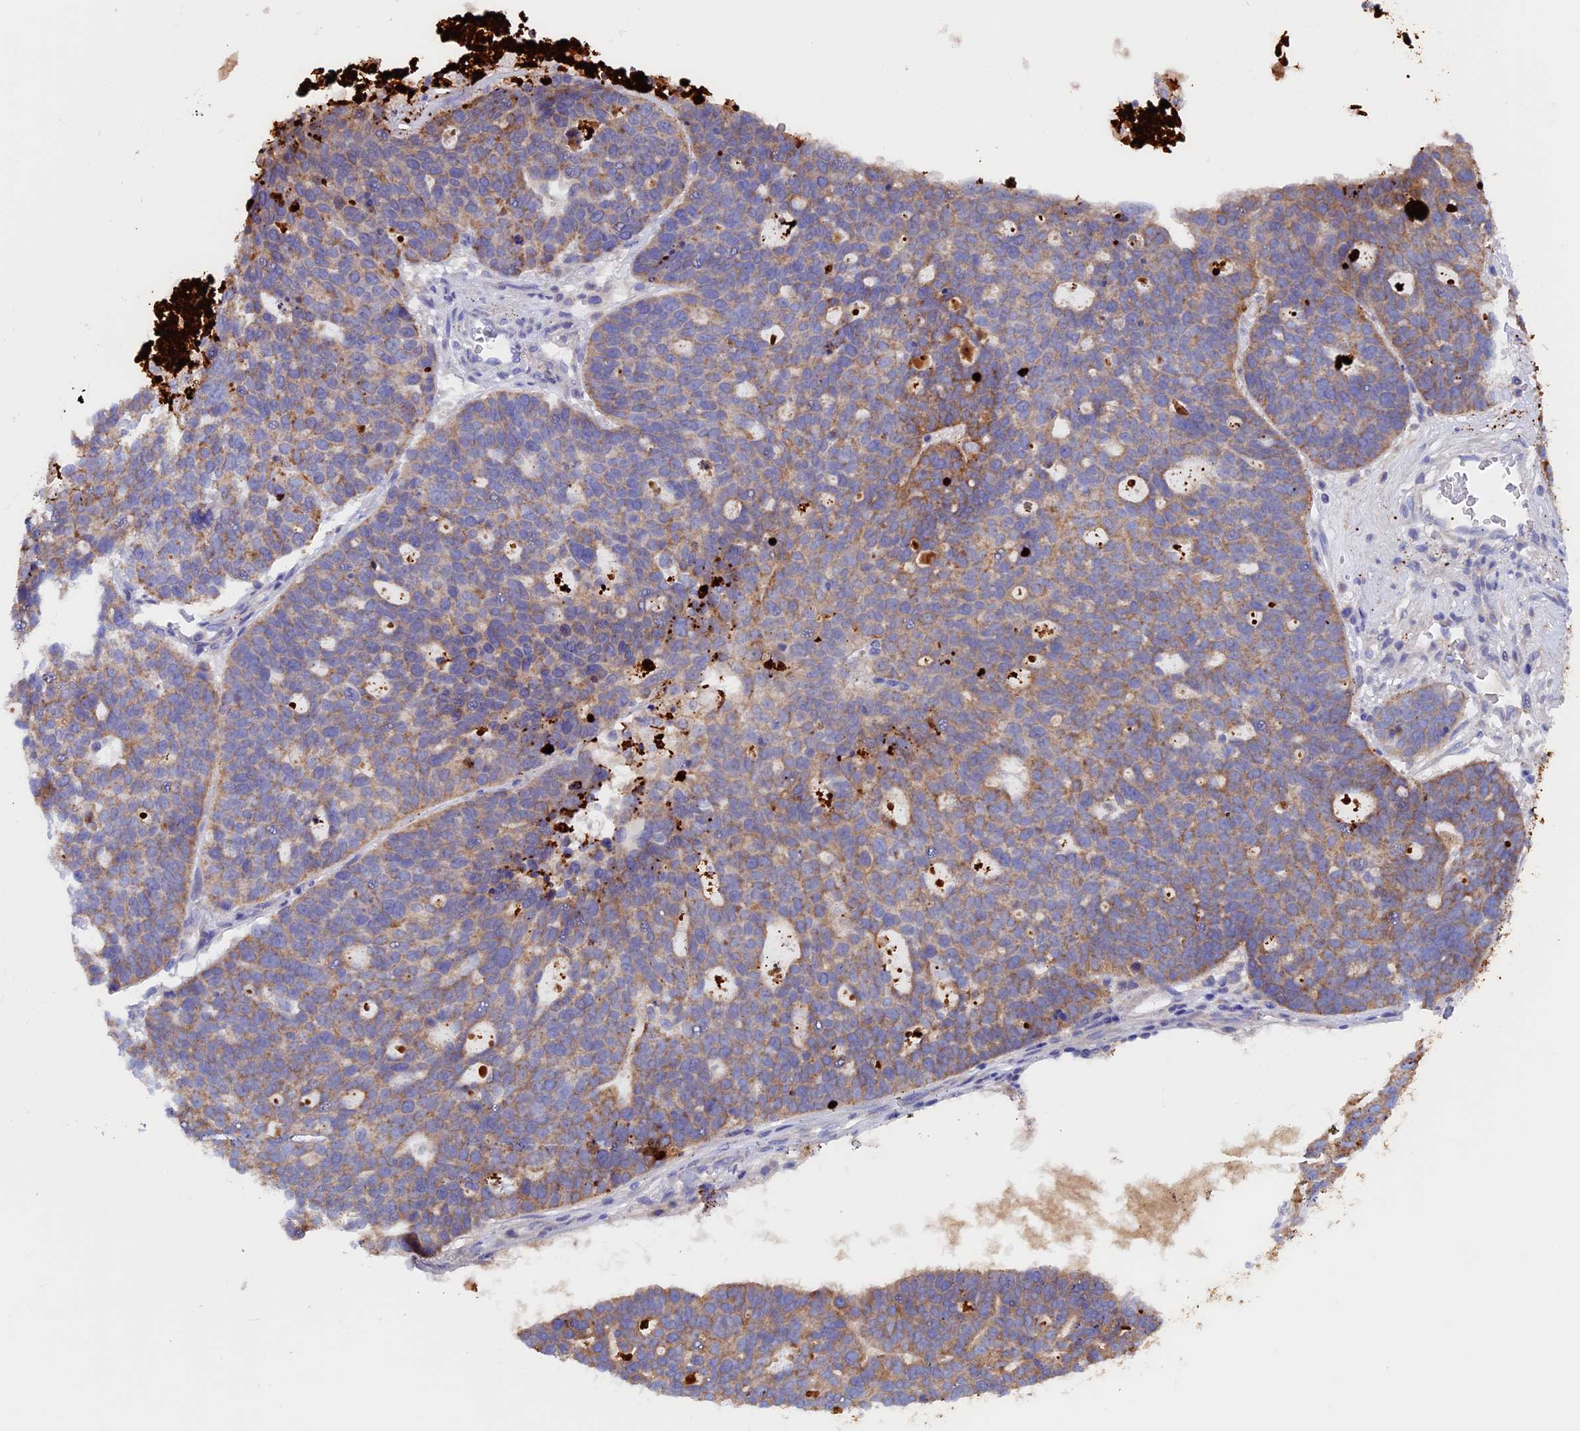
{"staining": {"intensity": "moderate", "quantity": "25%-75%", "location": "cytoplasmic/membranous"}, "tissue": "ovarian cancer", "cell_type": "Tumor cells", "image_type": "cancer", "snomed": [{"axis": "morphology", "description": "Cystadenocarcinoma, serous, NOS"}, {"axis": "topography", "description": "Ovary"}], "caption": "An image of human serous cystadenocarcinoma (ovarian) stained for a protein displays moderate cytoplasmic/membranous brown staining in tumor cells.", "gene": "PTPN9", "patient": {"sex": "female", "age": 59}}